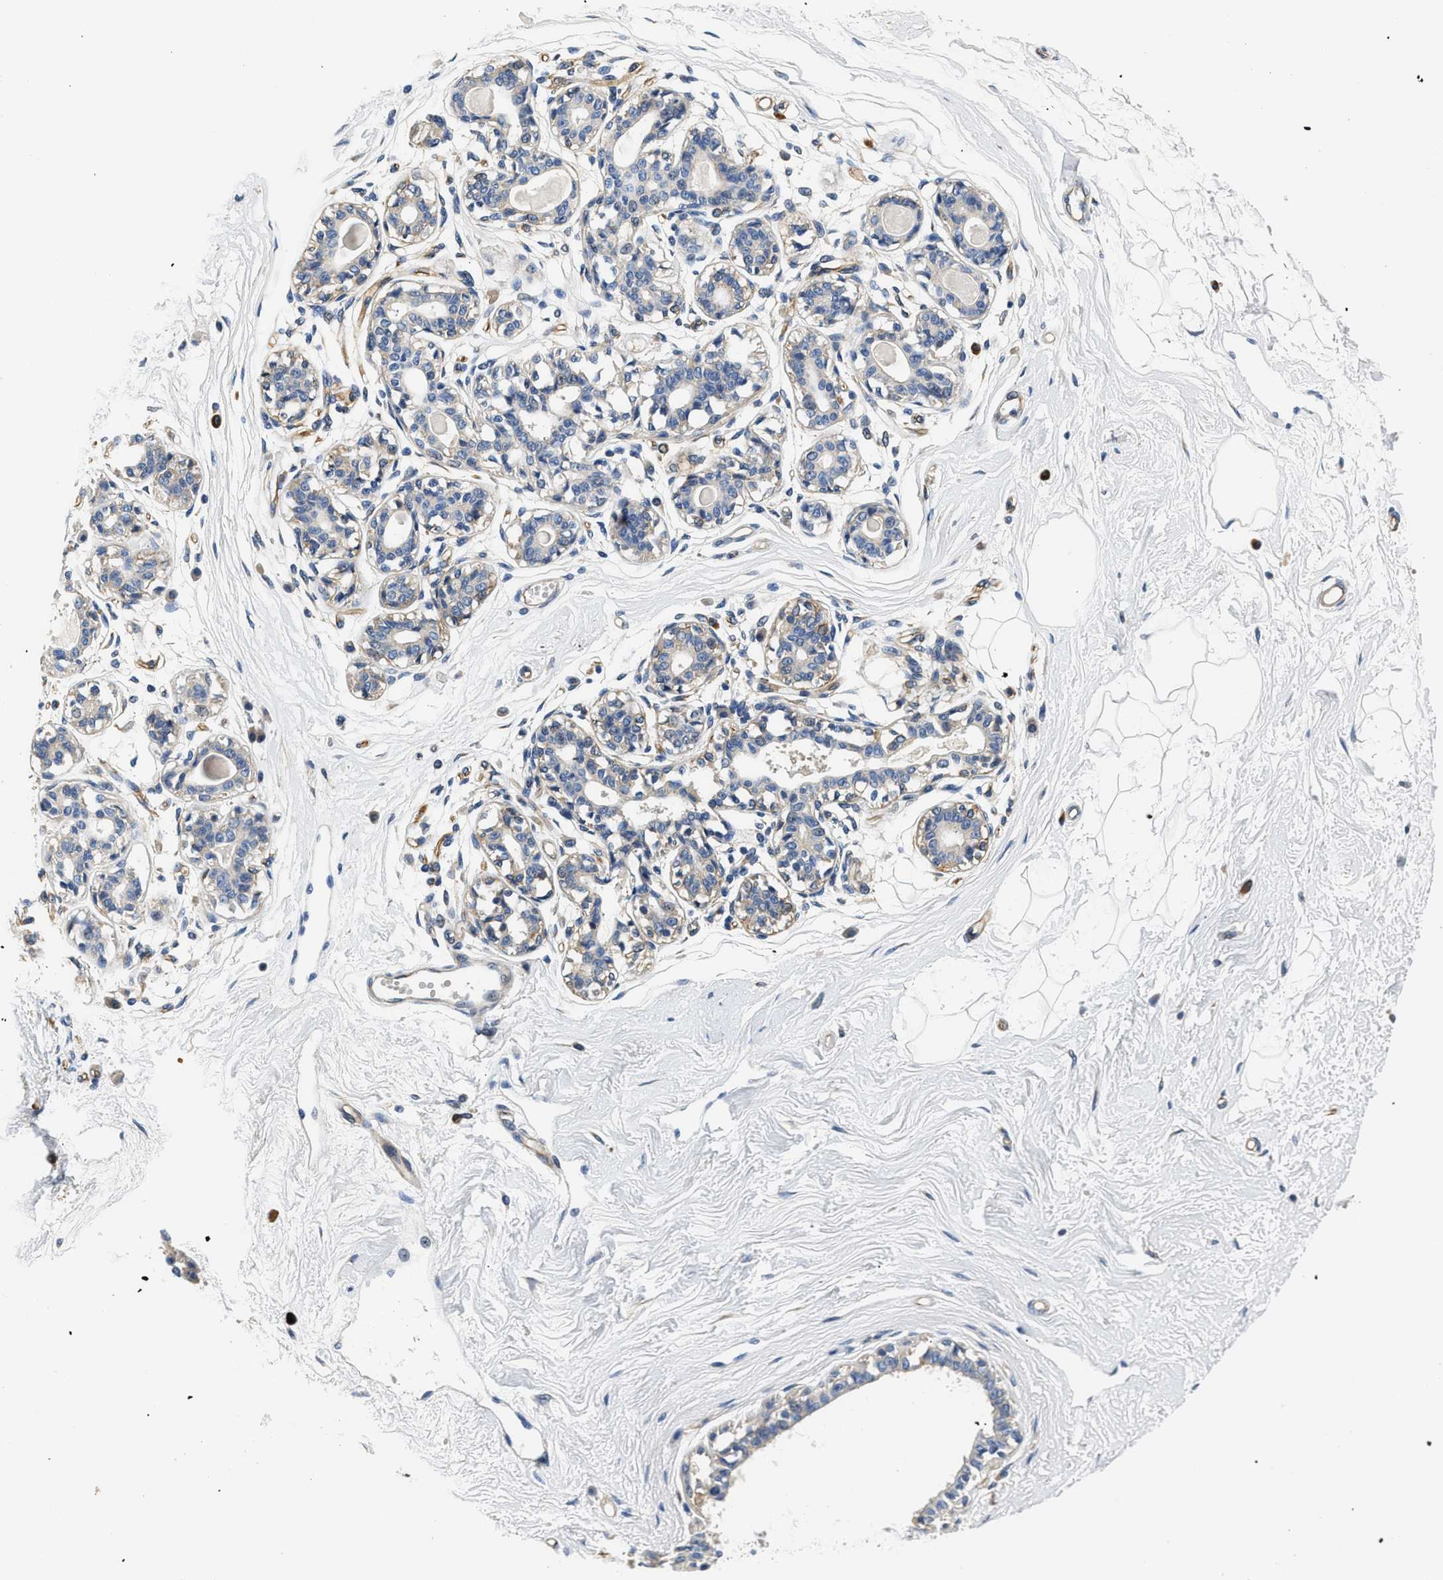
{"staining": {"intensity": "negative", "quantity": "none", "location": "none"}, "tissue": "breast", "cell_type": "Adipocytes", "image_type": "normal", "snomed": [{"axis": "morphology", "description": "Normal tissue, NOS"}, {"axis": "topography", "description": "Breast"}], "caption": "The immunohistochemistry photomicrograph has no significant staining in adipocytes of breast. Brightfield microscopy of IHC stained with DAB (3,3'-diaminobenzidine) (brown) and hematoxylin (blue), captured at high magnification.", "gene": "CSDE1", "patient": {"sex": "female", "age": 45}}